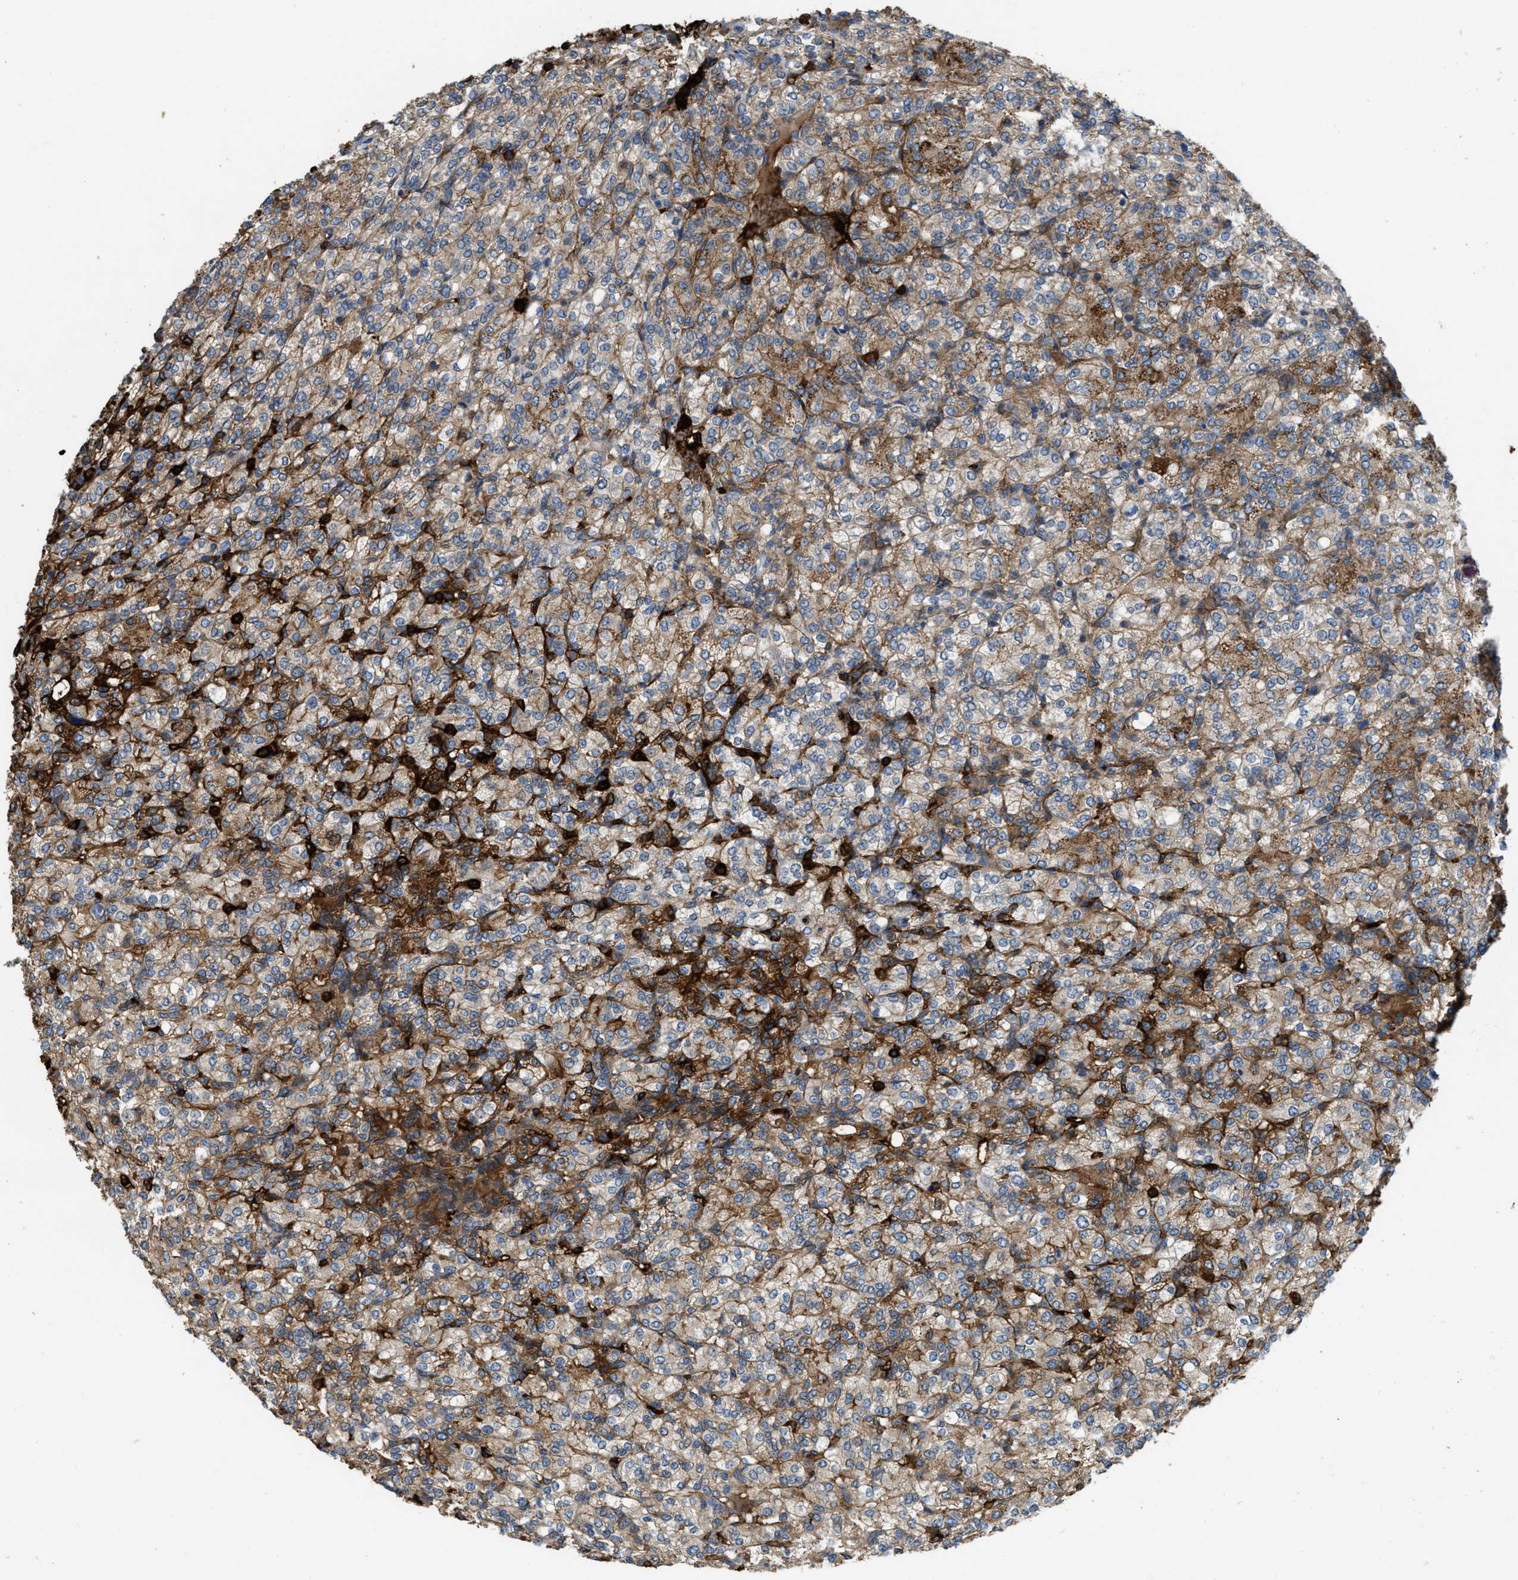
{"staining": {"intensity": "moderate", "quantity": "25%-75%", "location": "cytoplasmic/membranous"}, "tissue": "renal cancer", "cell_type": "Tumor cells", "image_type": "cancer", "snomed": [{"axis": "morphology", "description": "Adenocarcinoma, NOS"}, {"axis": "topography", "description": "Kidney"}], "caption": "Immunohistochemistry (IHC) (DAB (3,3'-diaminobenzidine)) staining of human renal cancer (adenocarcinoma) displays moderate cytoplasmic/membranous protein staining in about 25%-75% of tumor cells.", "gene": "ERC1", "patient": {"sex": "male", "age": 77}}